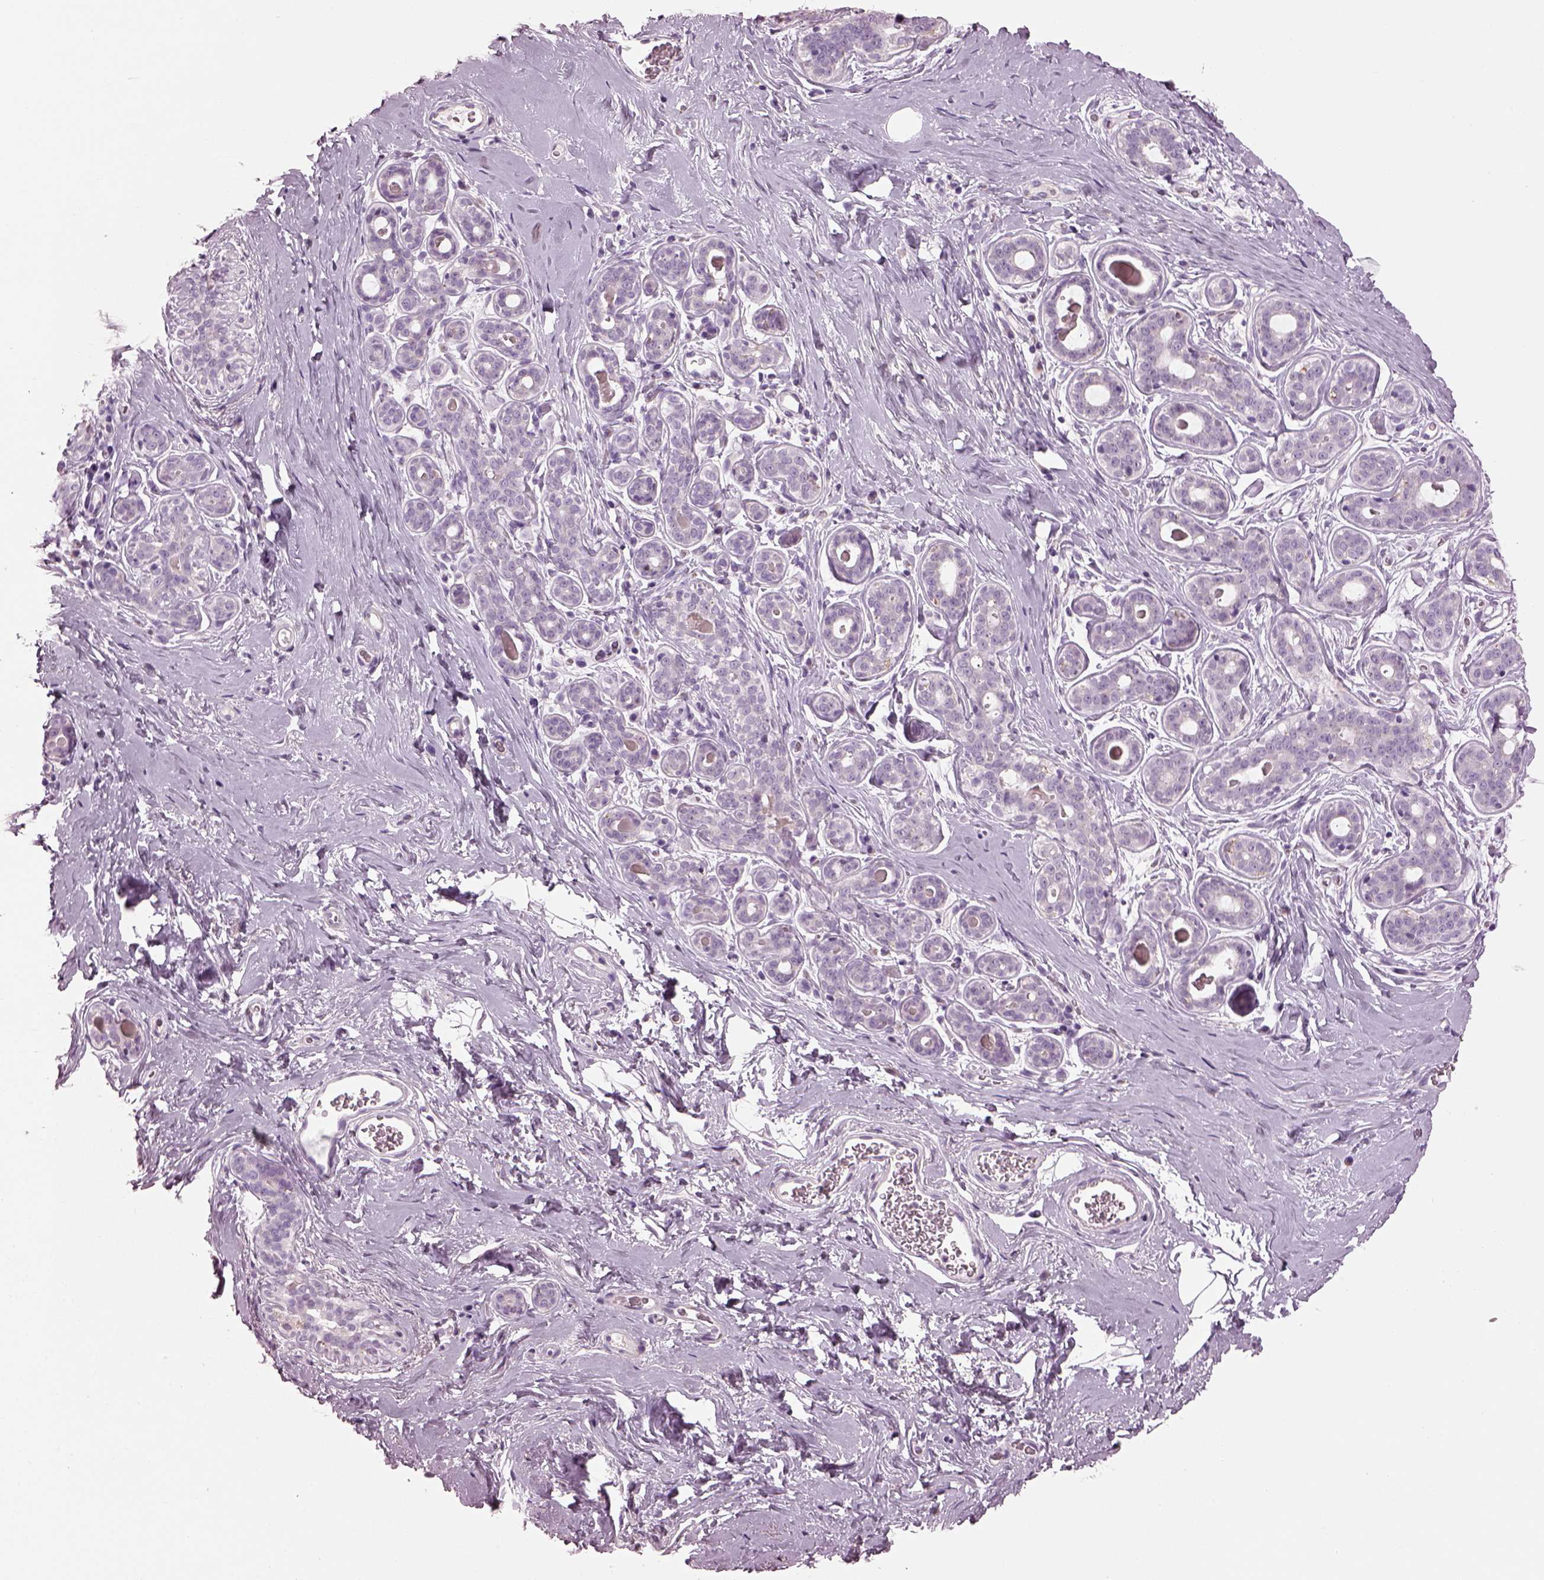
{"staining": {"intensity": "negative", "quantity": "none", "location": "none"}, "tissue": "breast", "cell_type": "Adipocytes", "image_type": "normal", "snomed": [{"axis": "morphology", "description": "Normal tissue, NOS"}, {"axis": "topography", "description": "Skin"}, {"axis": "topography", "description": "Breast"}], "caption": "IHC image of benign breast stained for a protein (brown), which shows no staining in adipocytes.", "gene": "TMEM231", "patient": {"sex": "female", "age": 43}}